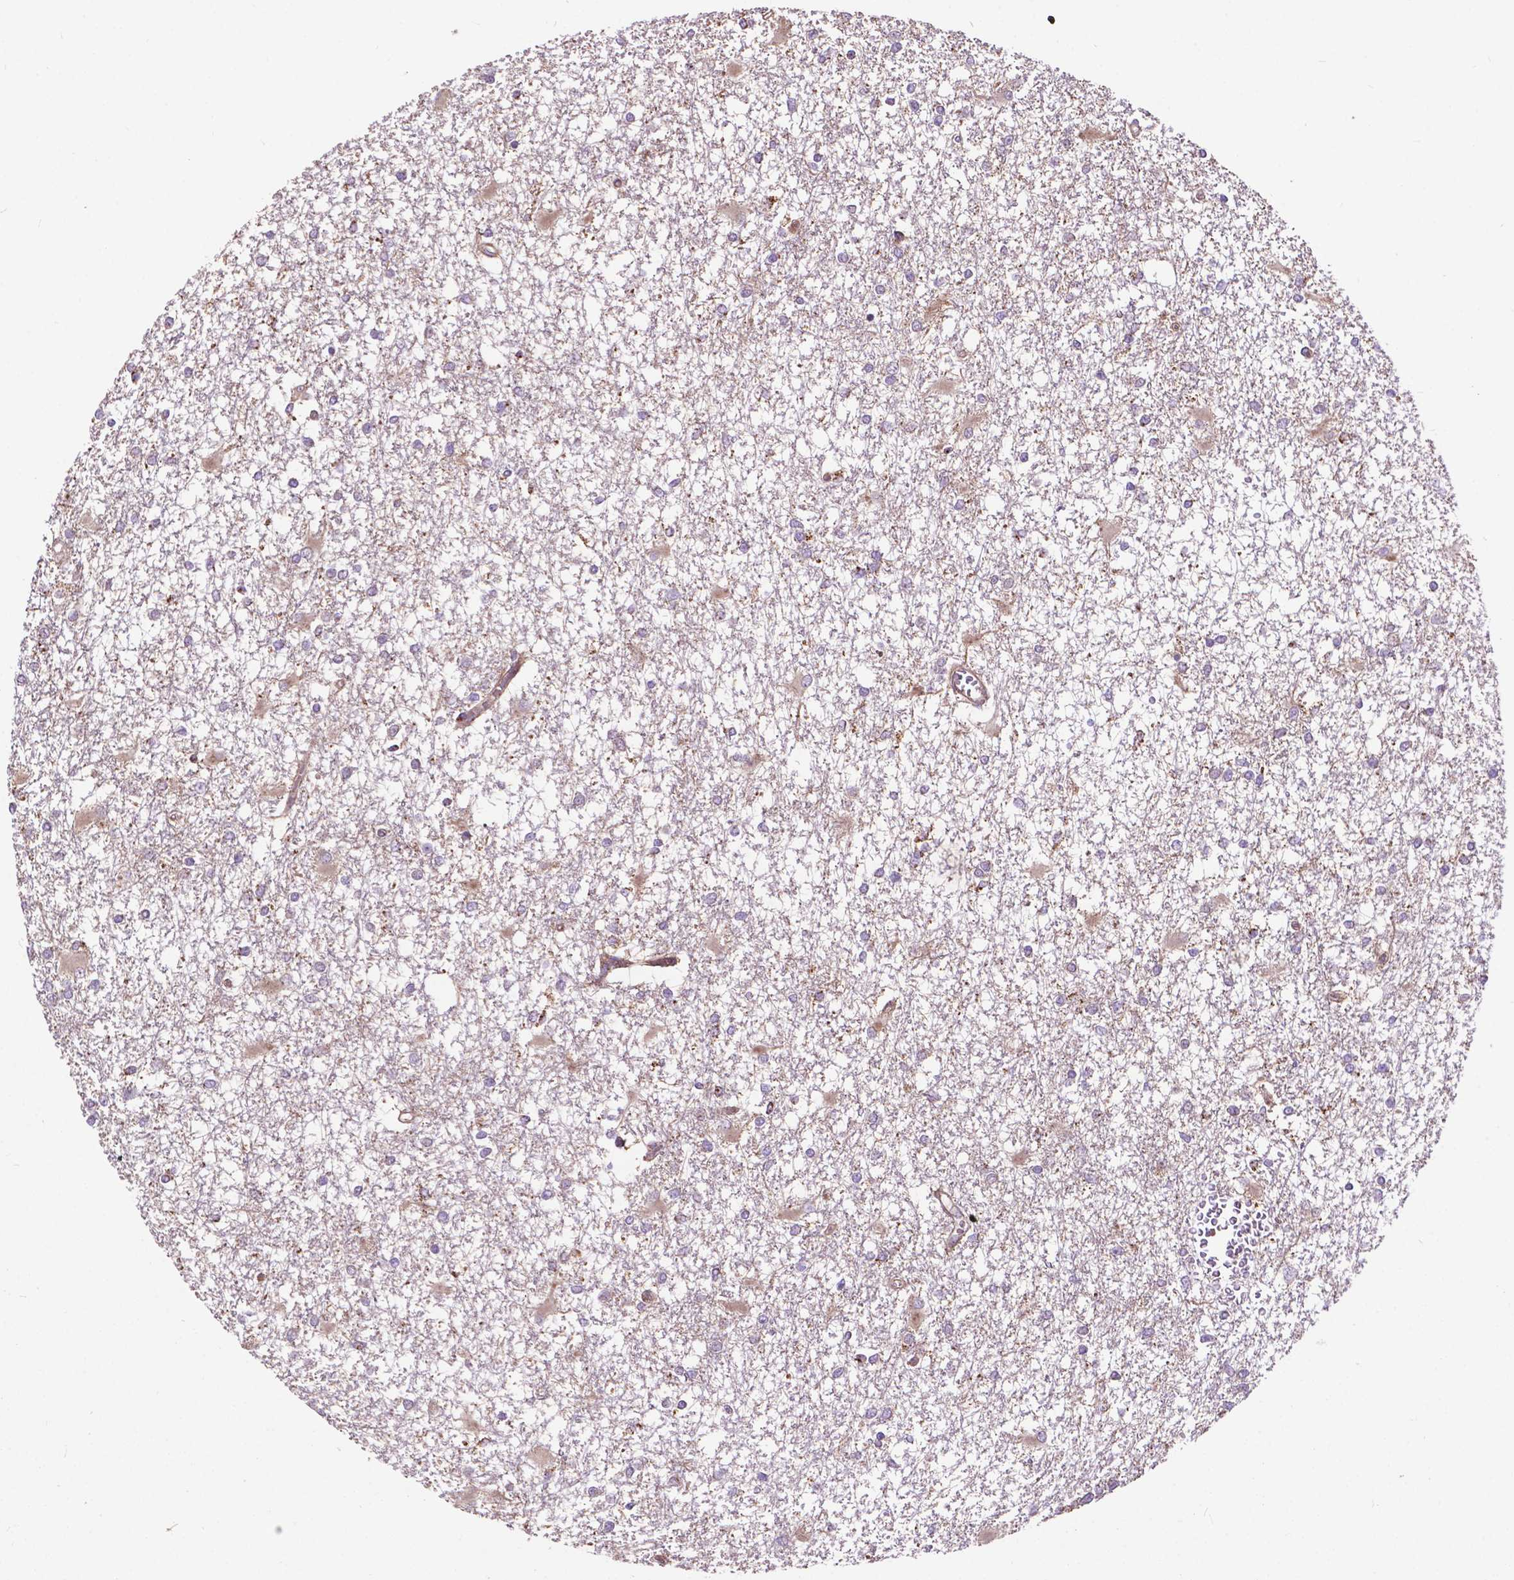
{"staining": {"intensity": "negative", "quantity": "none", "location": "none"}, "tissue": "glioma", "cell_type": "Tumor cells", "image_type": "cancer", "snomed": [{"axis": "morphology", "description": "Glioma, malignant, High grade"}, {"axis": "topography", "description": "Cerebral cortex"}], "caption": "An IHC micrograph of malignant glioma (high-grade) is shown. There is no staining in tumor cells of malignant glioma (high-grade). The staining was performed using DAB (3,3'-diaminobenzidine) to visualize the protein expression in brown, while the nuclei were stained in blue with hematoxylin (Magnification: 20x).", "gene": "CHMP4A", "patient": {"sex": "male", "age": 79}}